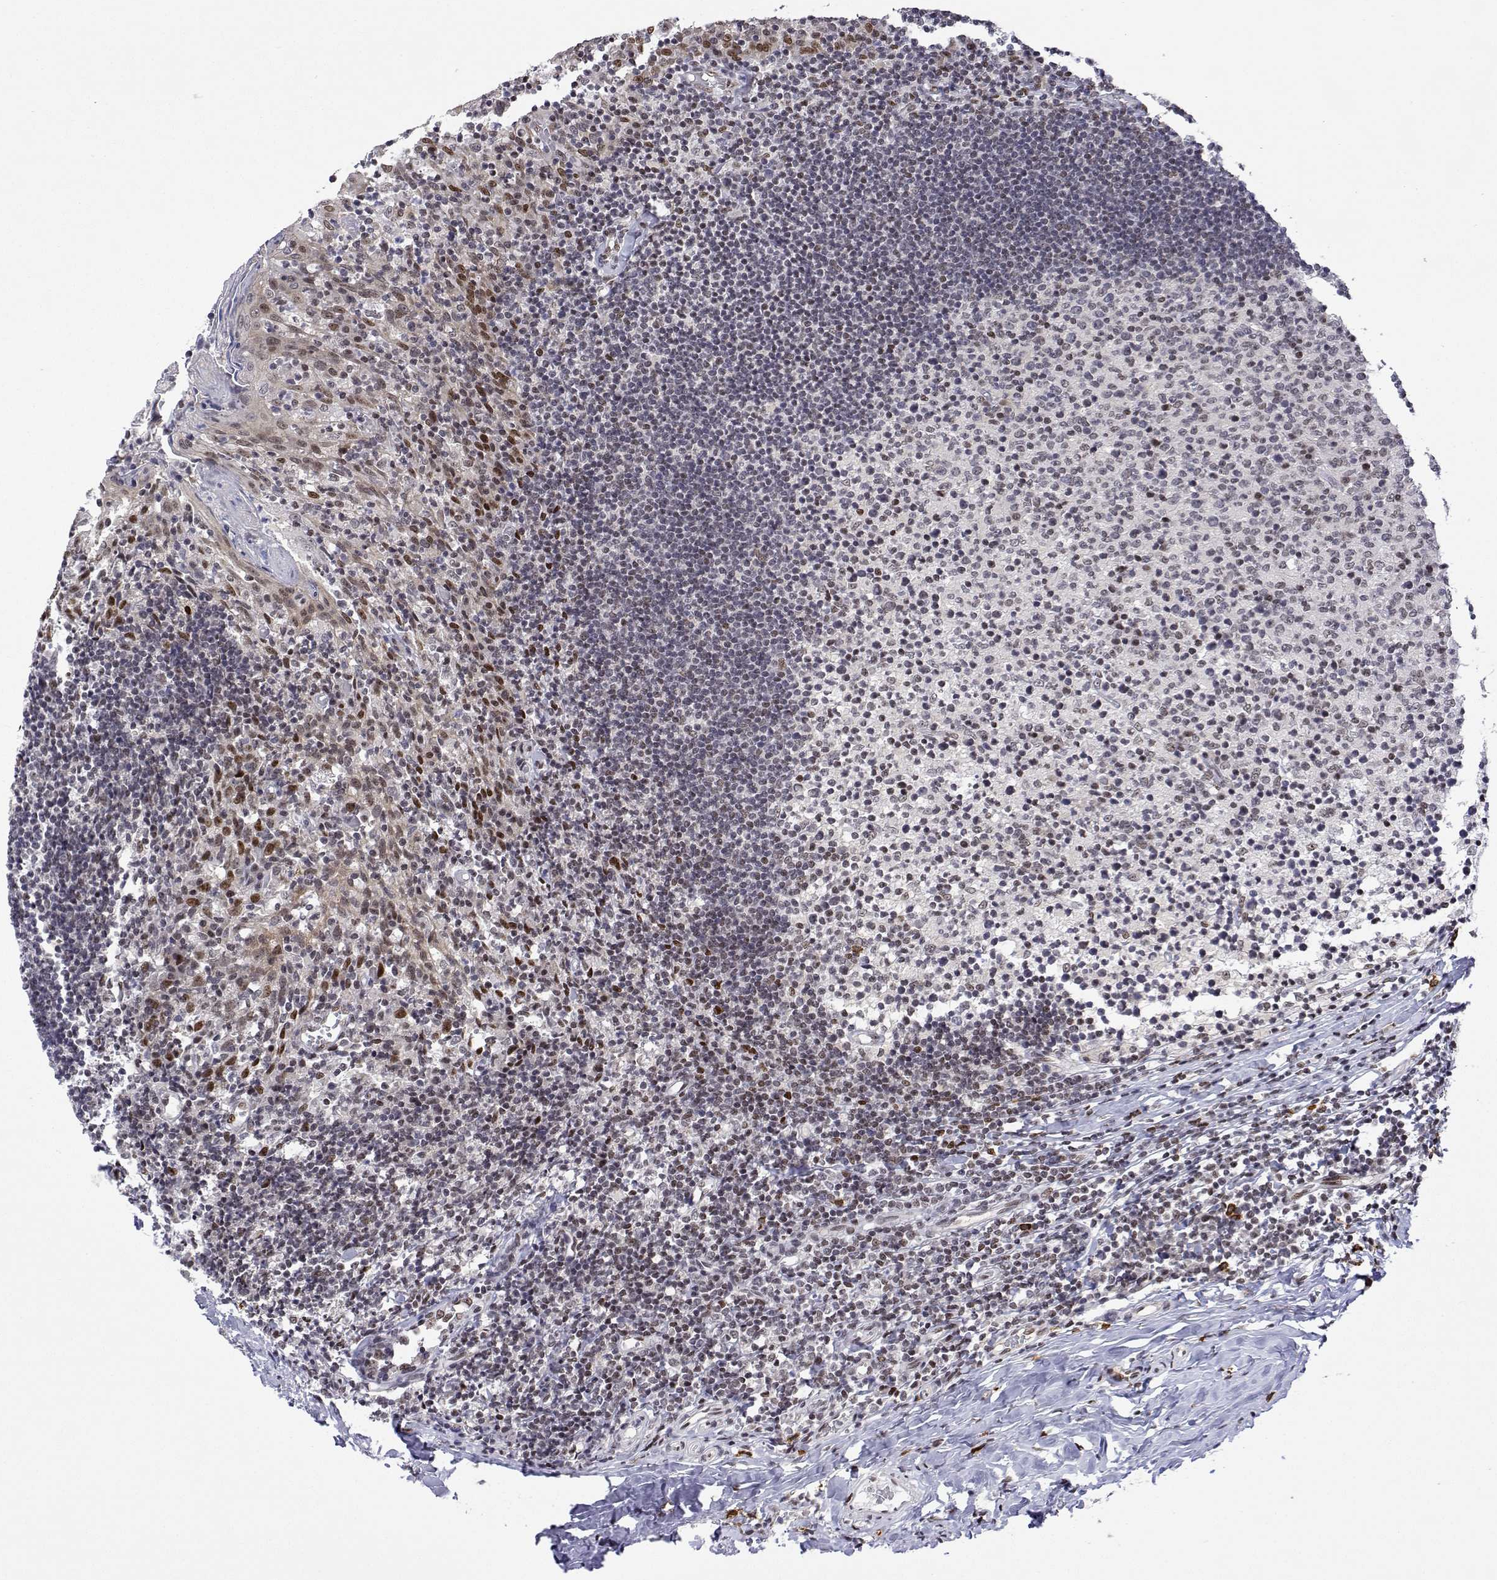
{"staining": {"intensity": "moderate", "quantity": "<25%", "location": "nuclear"}, "tissue": "tonsil", "cell_type": "Germinal center cells", "image_type": "normal", "snomed": [{"axis": "morphology", "description": "Normal tissue, NOS"}, {"axis": "topography", "description": "Tonsil"}], "caption": "Immunohistochemical staining of normal human tonsil exhibits <25% levels of moderate nuclear protein positivity in approximately <25% of germinal center cells.", "gene": "XPC", "patient": {"sex": "female", "age": 10}}